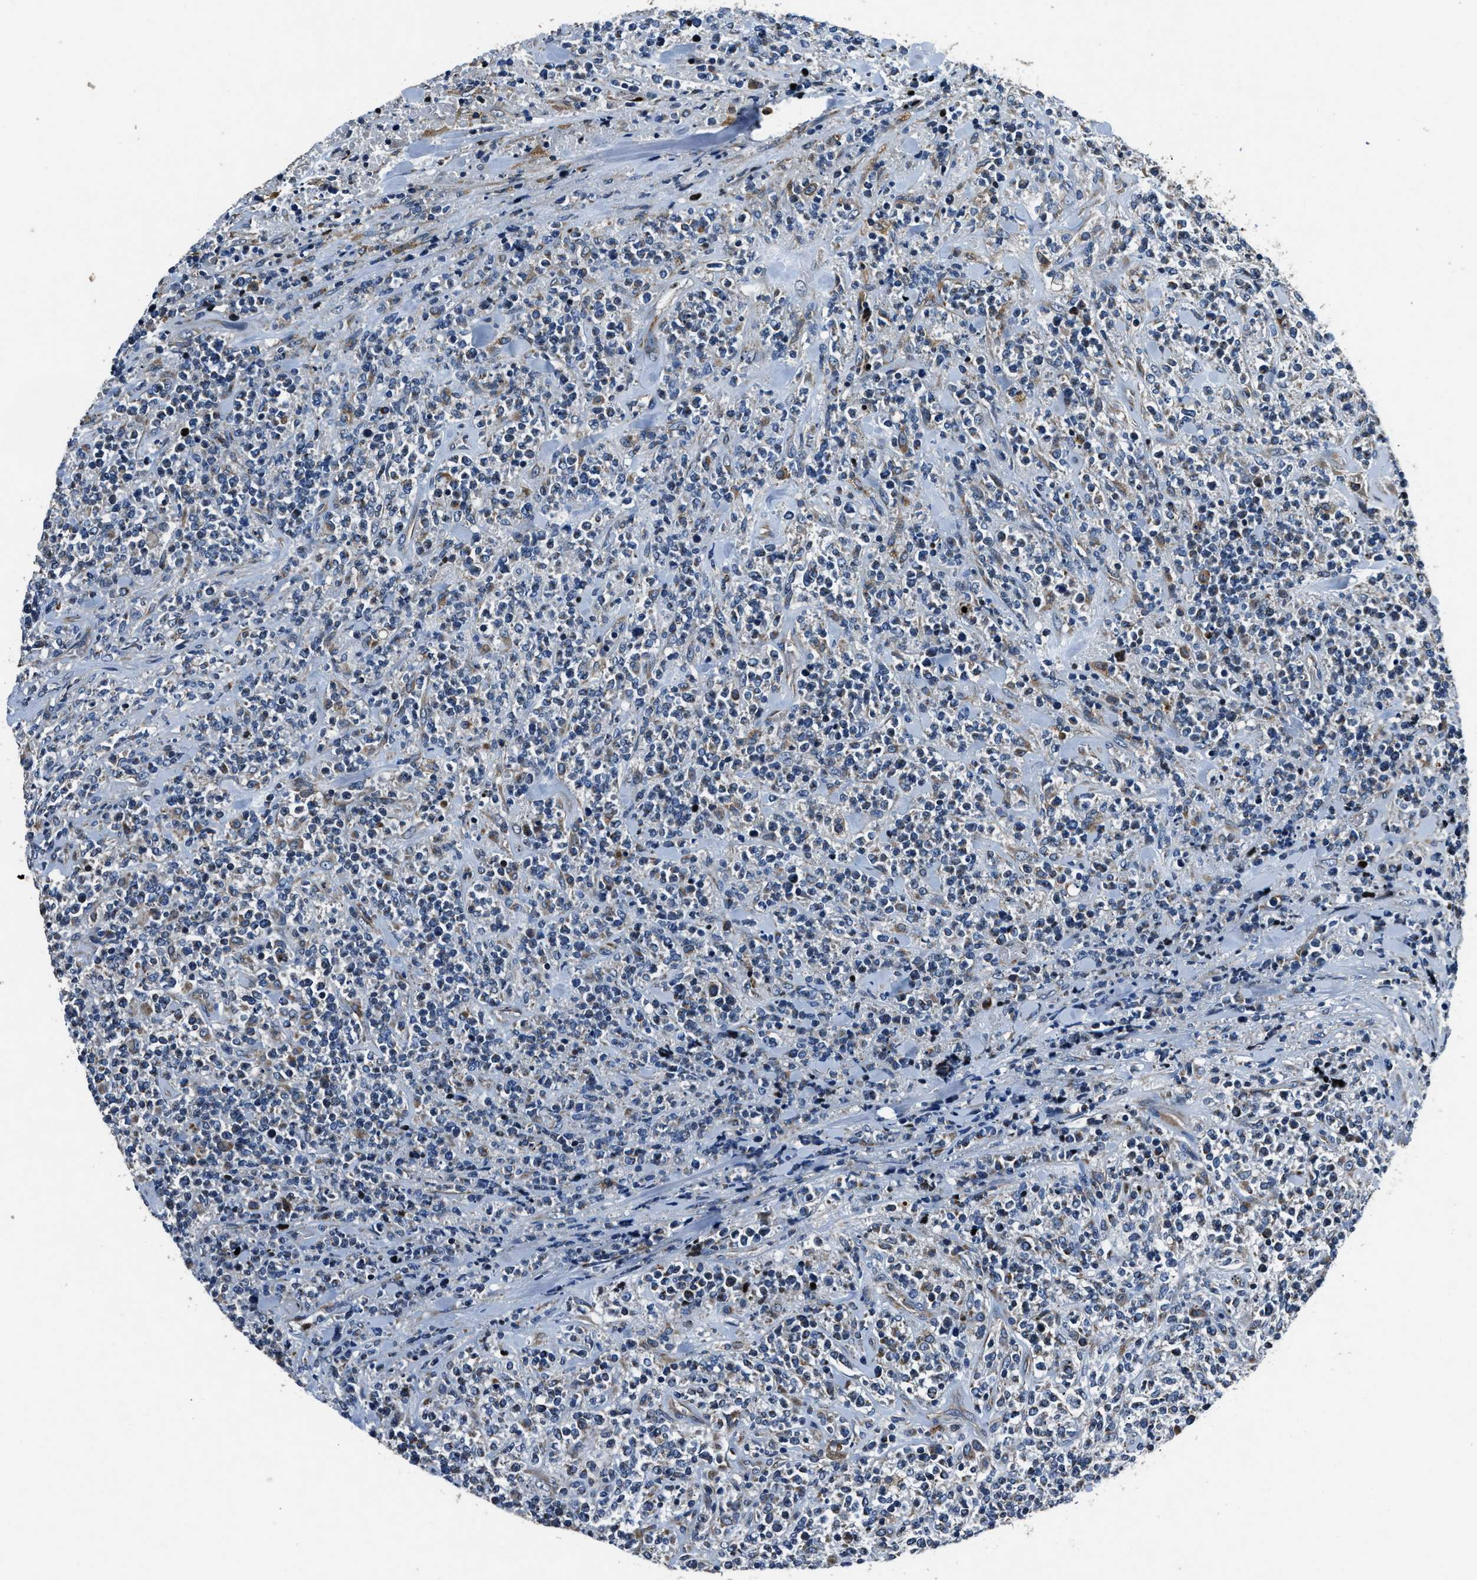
{"staining": {"intensity": "moderate", "quantity": "<25%", "location": "cytoplasmic/membranous"}, "tissue": "lymphoma", "cell_type": "Tumor cells", "image_type": "cancer", "snomed": [{"axis": "morphology", "description": "Malignant lymphoma, non-Hodgkin's type, High grade"}, {"axis": "topography", "description": "Soft tissue"}], "caption": "Lymphoma was stained to show a protein in brown. There is low levels of moderate cytoplasmic/membranous expression in about <25% of tumor cells. (Stains: DAB (3,3'-diaminobenzidine) in brown, nuclei in blue, Microscopy: brightfield microscopy at high magnification).", "gene": "OGDH", "patient": {"sex": "male", "age": 18}}